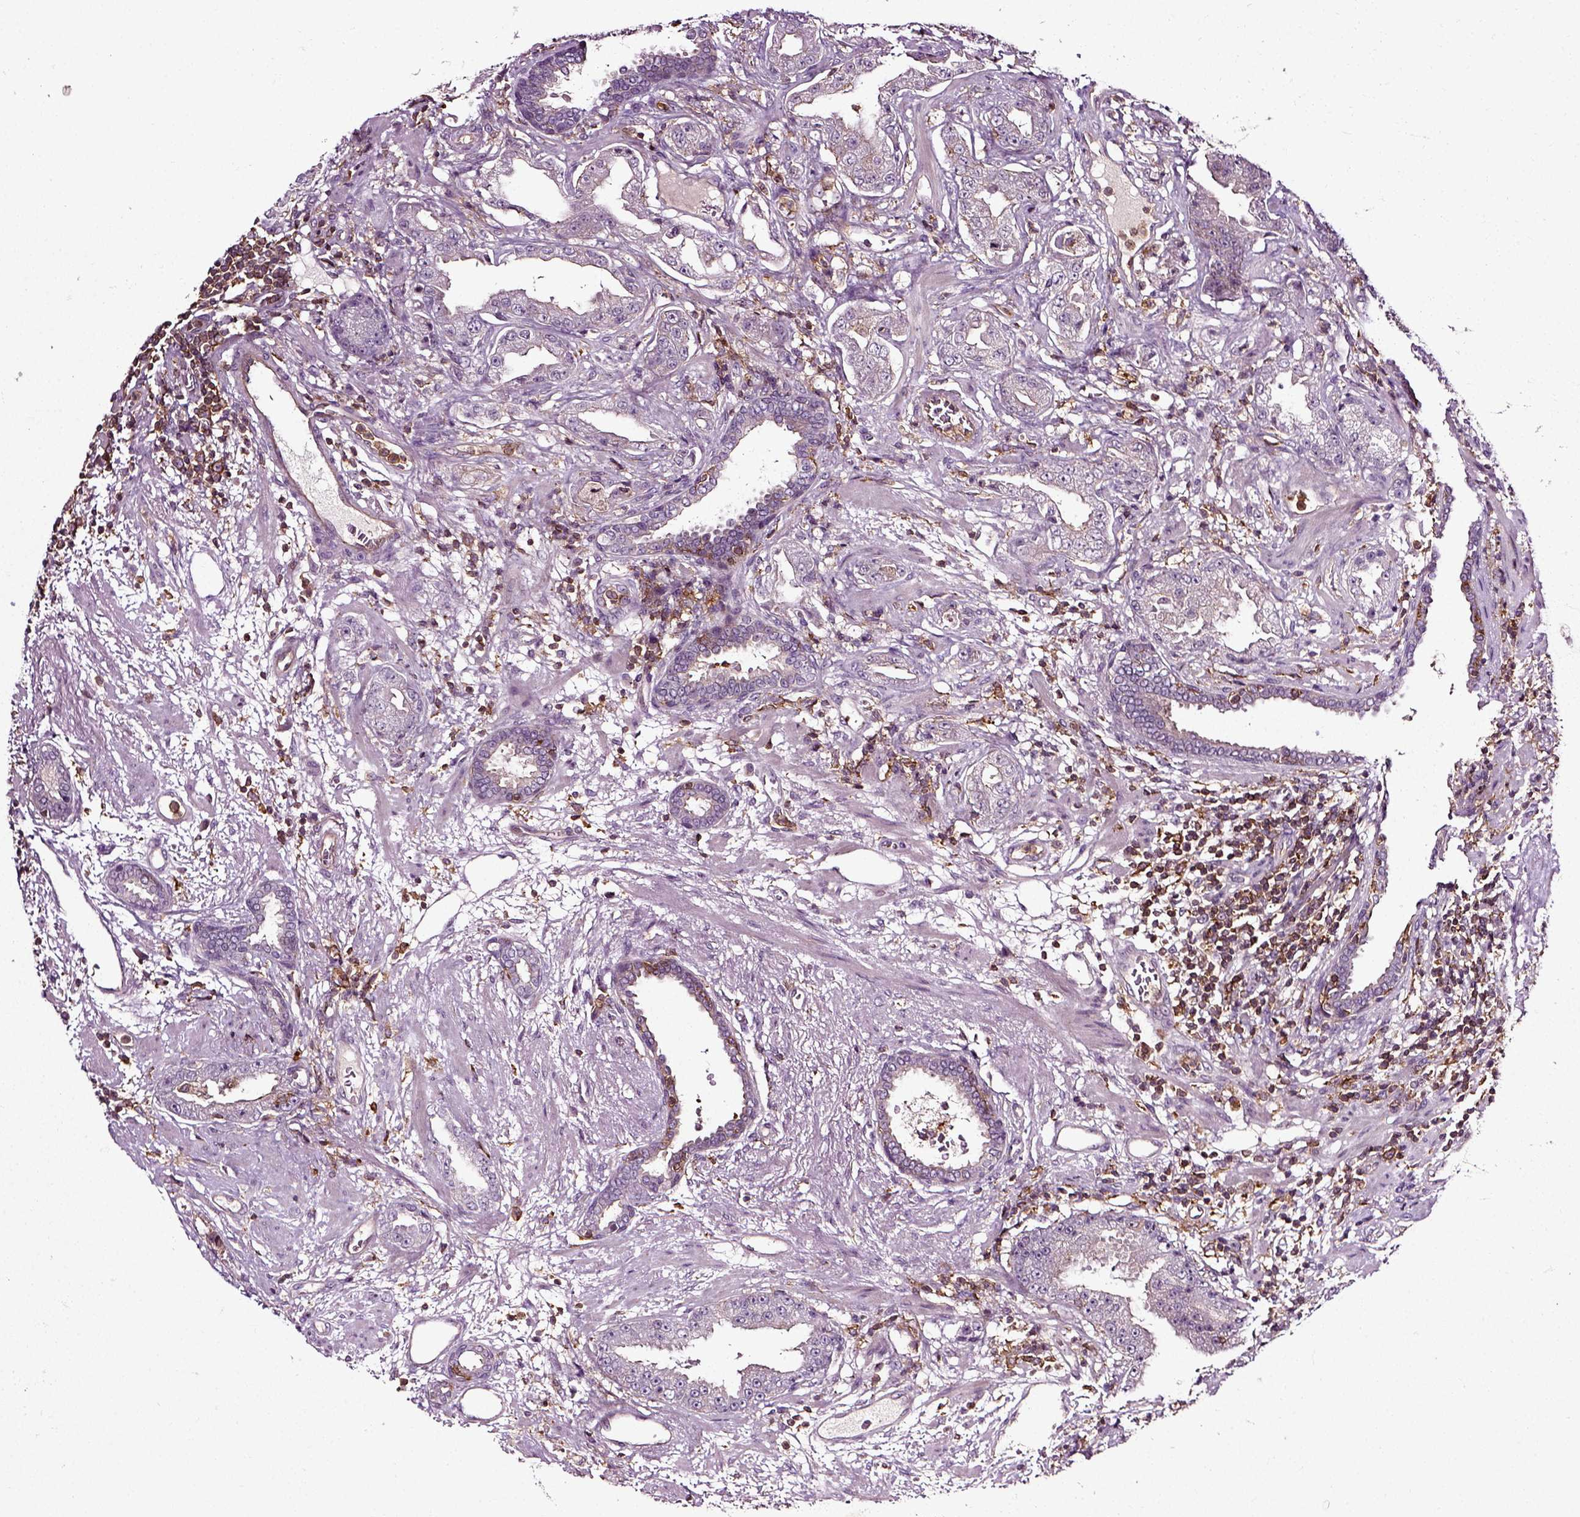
{"staining": {"intensity": "negative", "quantity": "none", "location": "none"}, "tissue": "prostate cancer", "cell_type": "Tumor cells", "image_type": "cancer", "snomed": [{"axis": "morphology", "description": "Adenocarcinoma, Low grade"}, {"axis": "topography", "description": "Prostate"}], "caption": "Immunohistochemical staining of human prostate cancer (low-grade adenocarcinoma) displays no significant positivity in tumor cells. (Brightfield microscopy of DAB (3,3'-diaminobenzidine) immunohistochemistry at high magnification).", "gene": "RHOF", "patient": {"sex": "male", "age": 62}}